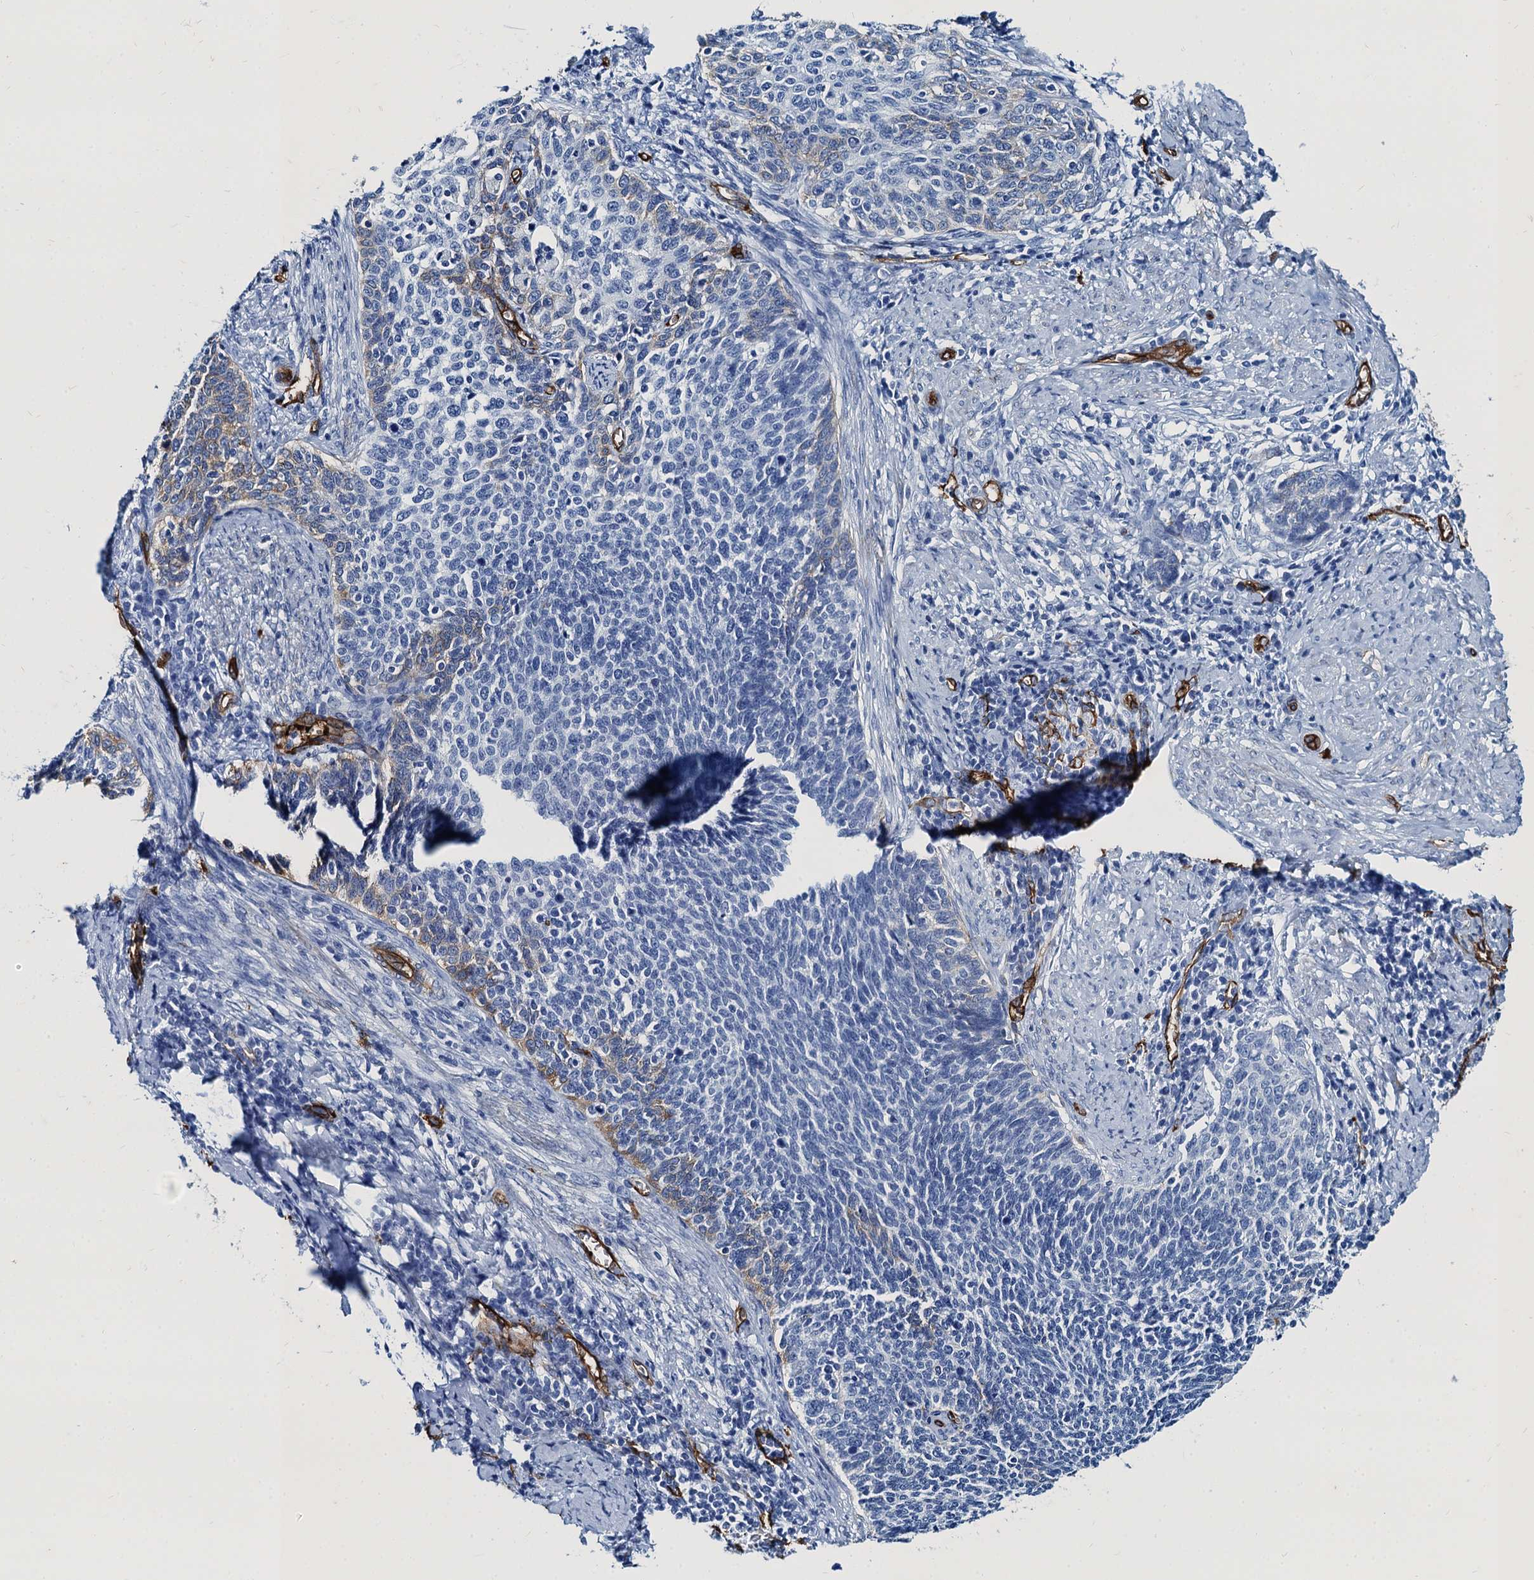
{"staining": {"intensity": "negative", "quantity": "none", "location": "none"}, "tissue": "cervical cancer", "cell_type": "Tumor cells", "image_type": "cancer", "snomed": [{"axis": "morphology", "description": "Squamous cell carcinoma, NOS"}, {"axis": "topography", "description": "Cervix"}], "caption": "Micrograph shows no protein staining in tumor cells of cervical cancer tissue.", "gene": "CAVIN2", "patient": {"sex": "female", "age": 39}}